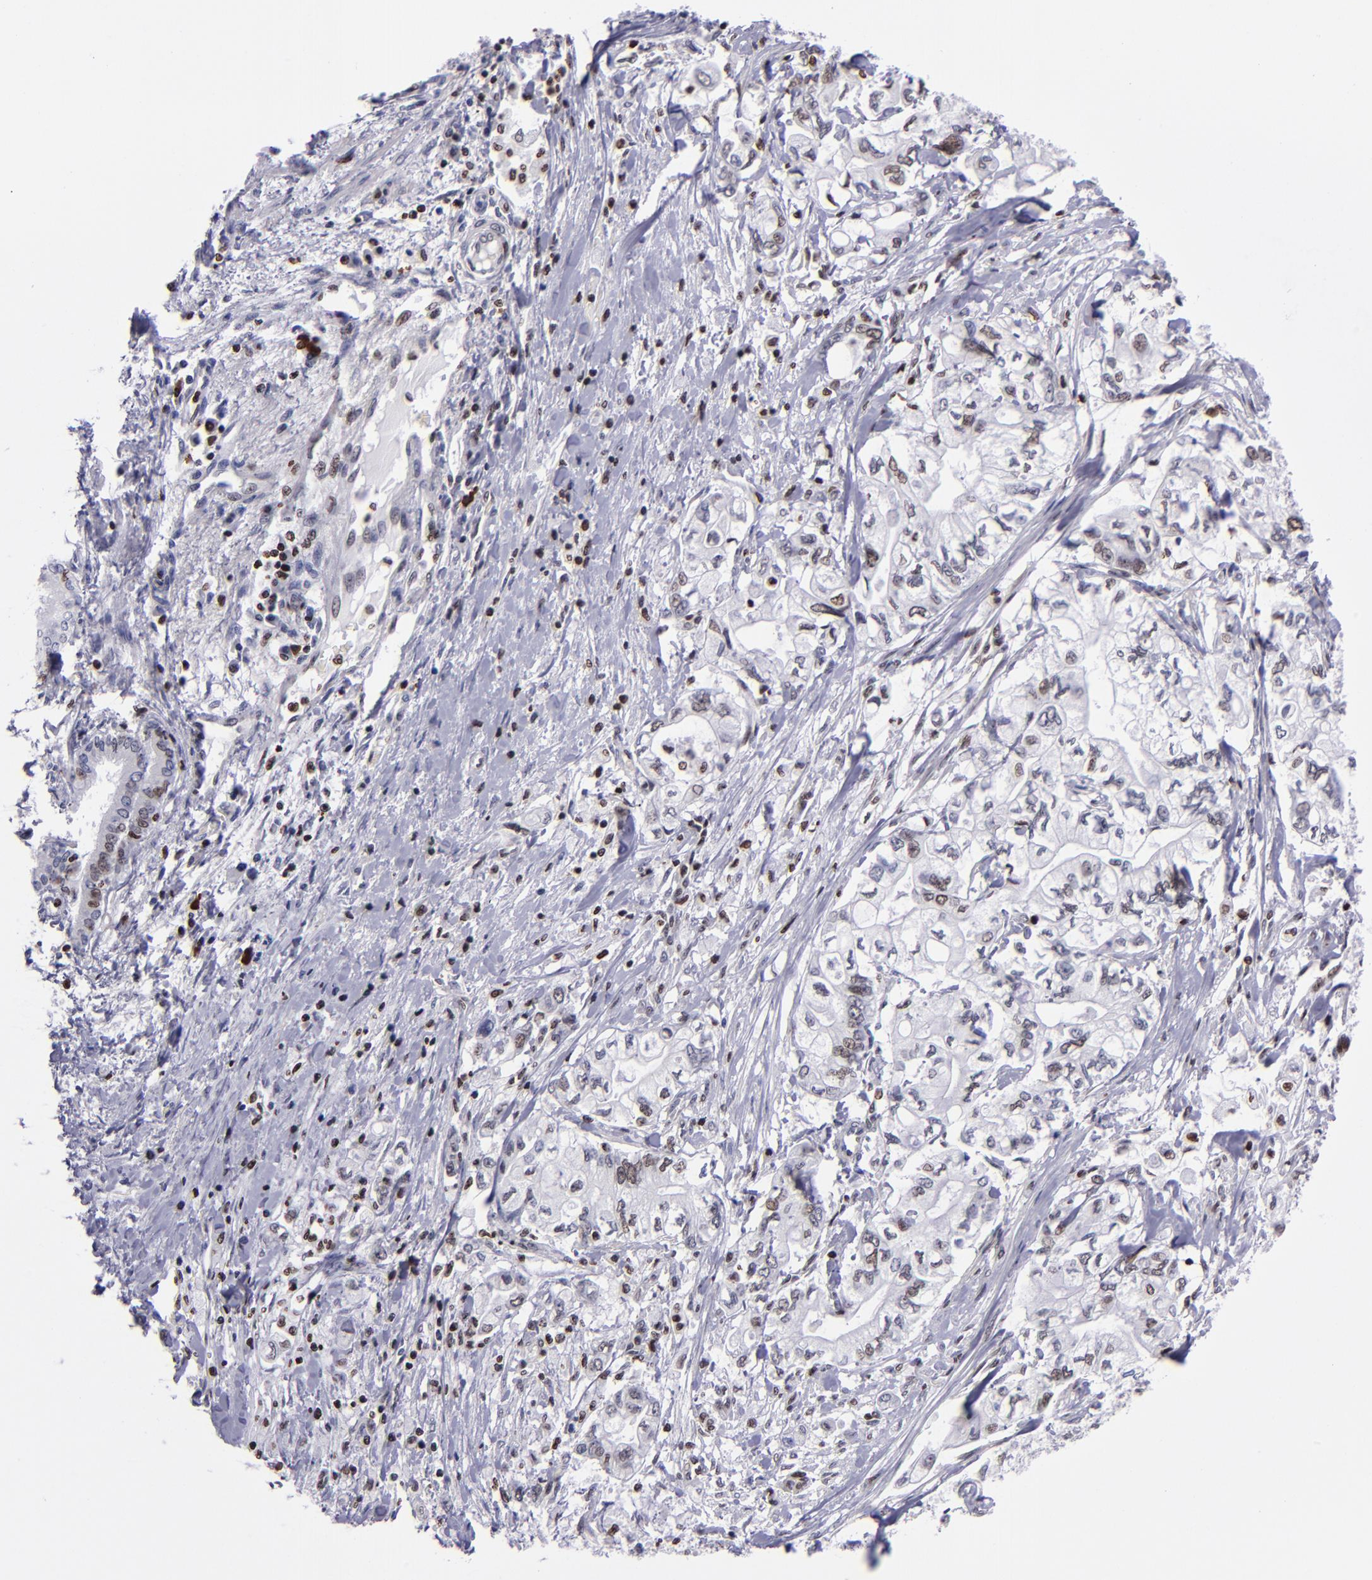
{"staining": {"intensity": "weak", "quantity": "<25%", "location": "nuclear"}, "tissue": "pancreatic cancer", "cell_type": "Tumor cells", "image_type": "cancer", "snomed": [{"axis": "morphology", "description": "Adenocarcinoma, NOS"}, {"axis": "topography", "description": "Pancreas"}], "caption": "Pancreatic adenocarcinoma was stained to show a protein in brown. There is no significant positivity in tumor cells.", "gene": "CDKL5", "patient": {"sex": "male", "age": 79}}